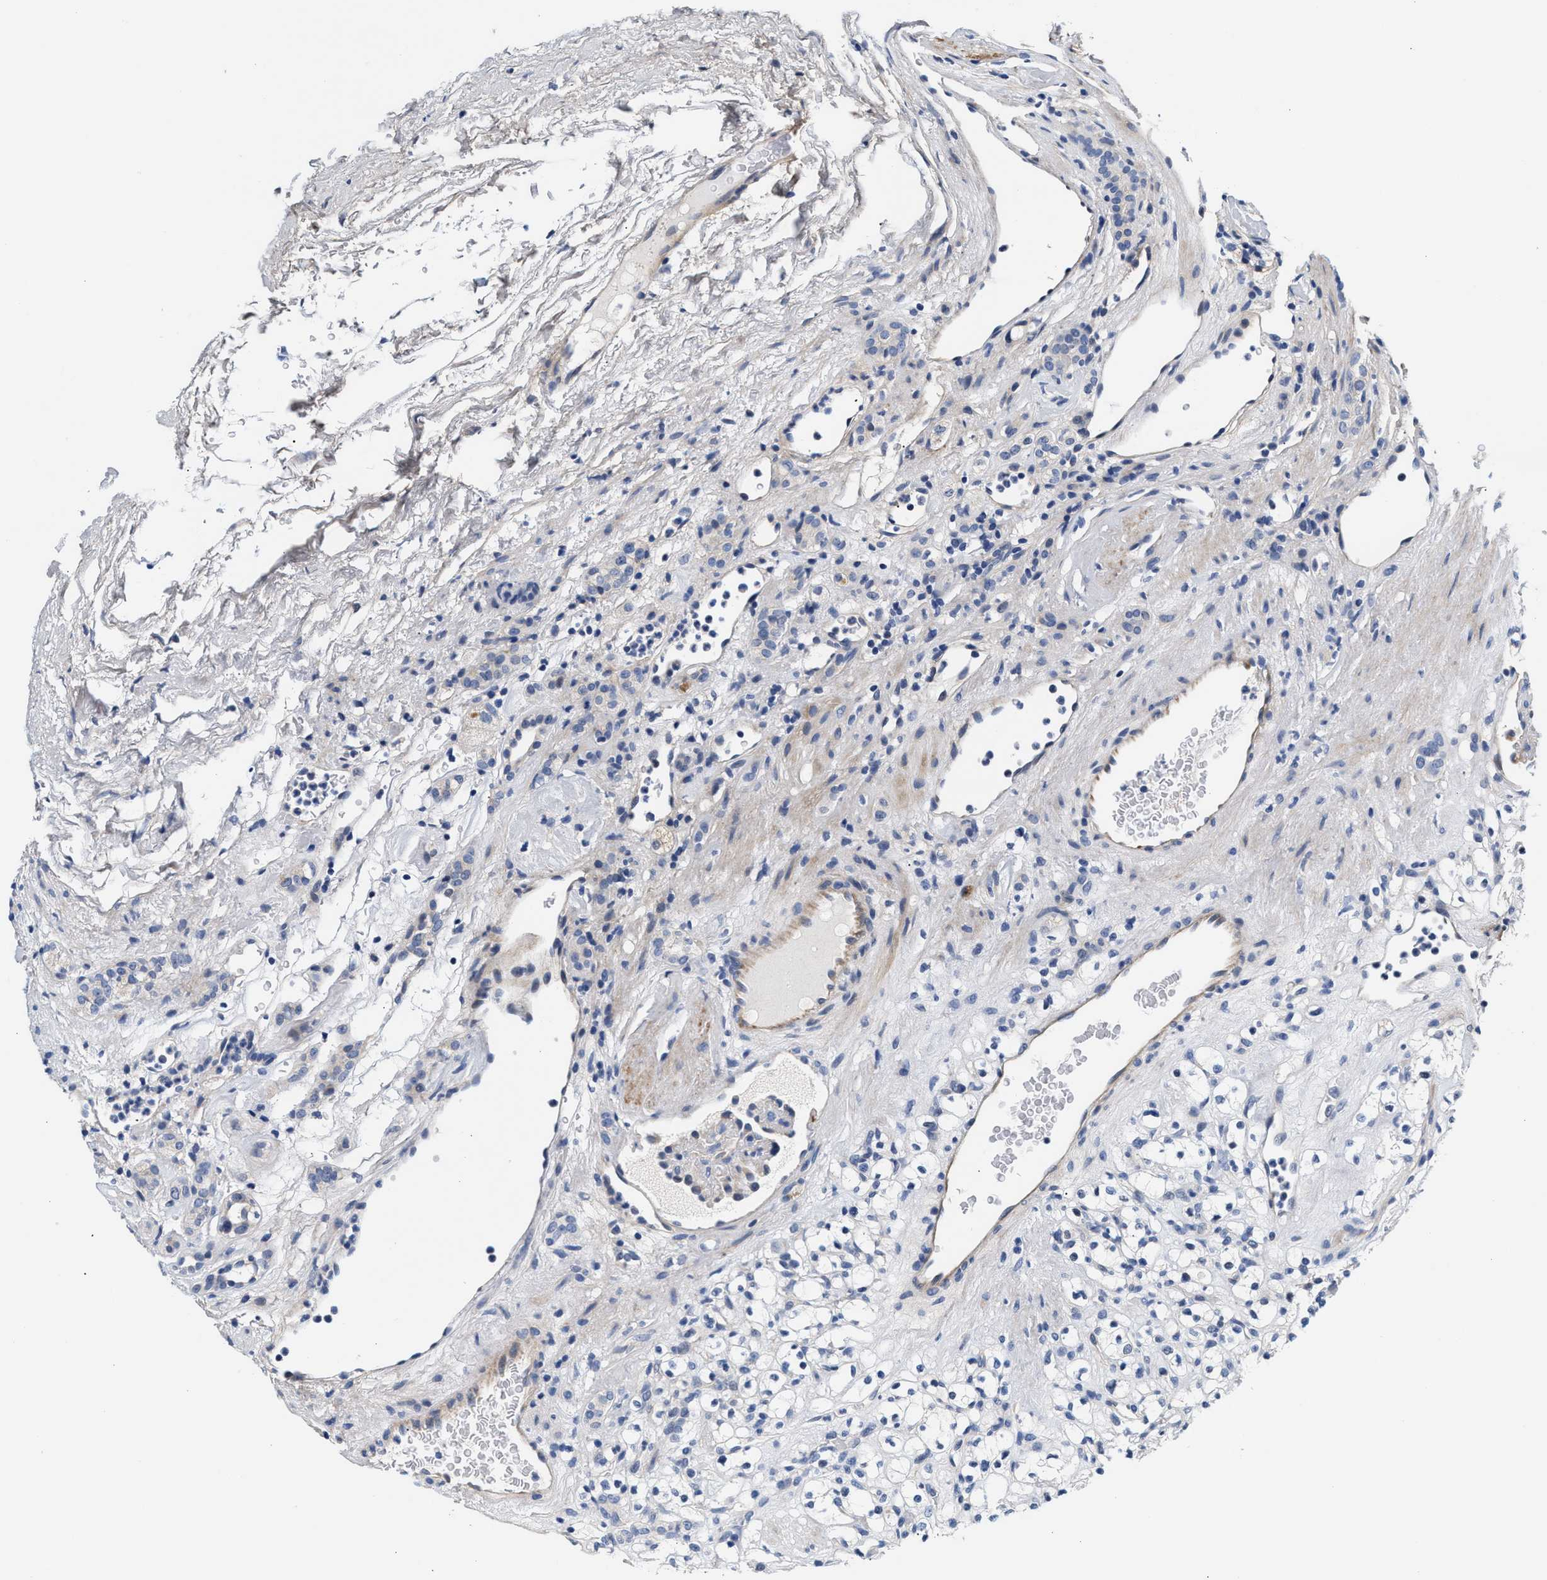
{"staining": {"intensity": "negative", "quantity": "none", "location": "none"}, "tissue": "renal cancer", "cell_type": "Tumor cells", "image_type": "cancer", "snomed": [{"axis": "morphology", "description": "Normal tissue, NOS"}, {"axis": "morphology", "description": "Adenocarcinoma, NOS"}, {"axis": "topography", "description": "Kidney"}], "caption": "Tumor cells show no significant protein staining in renal cancer.", "gene": "ACTL7B", "patient": {"sex": "female", "age": 72}}